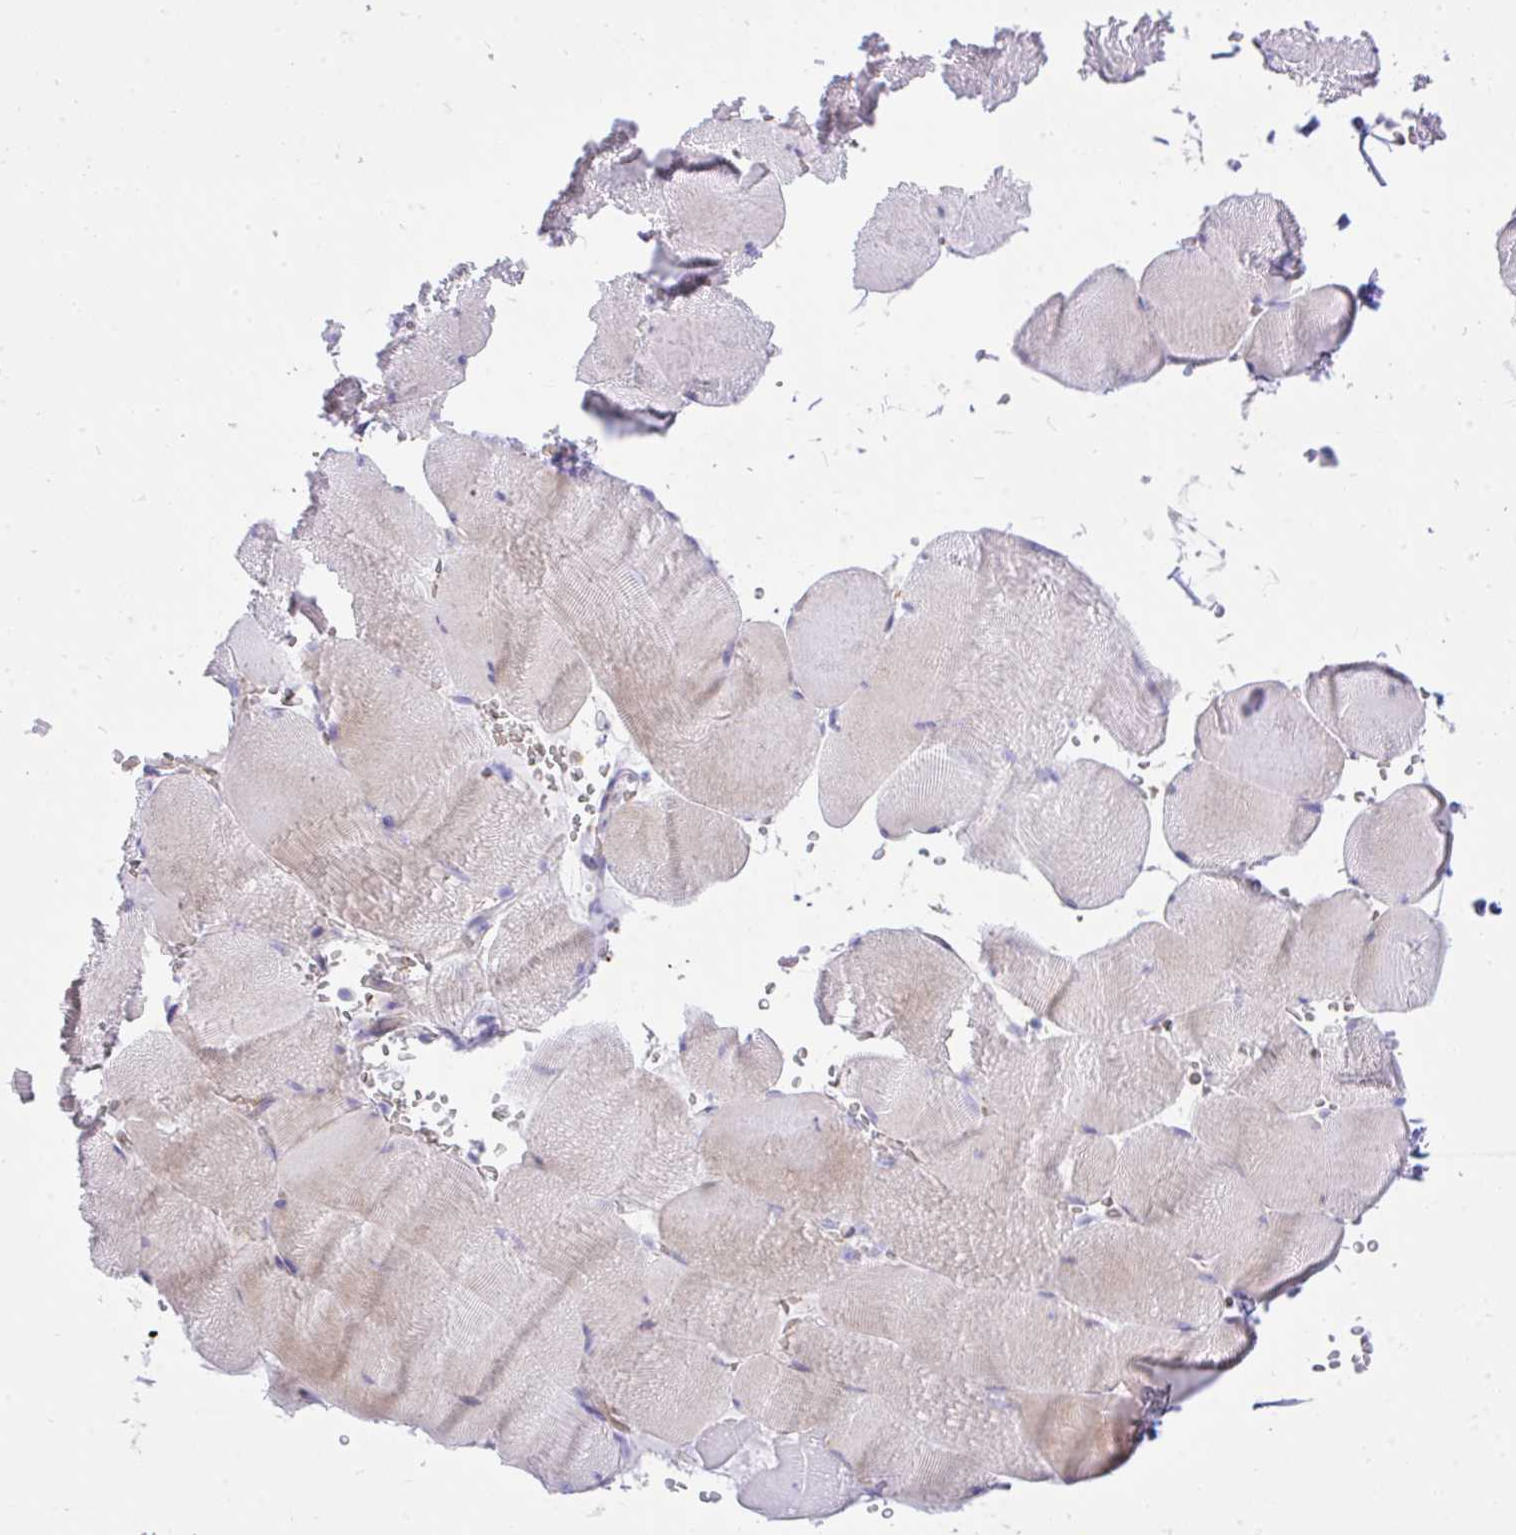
{"staining": {"intensity": "moderate", "quantity": "25%-75%", "location": "cytoplasmic/membranous"}, "tissue": "skeletal muscle", "cell_type": "Myocytes", "image_type": "normal", "snomed": [{"axis": "morphology", "description": "Normal tissue, NOS"}, {"axis": "topography", "description": "Skeletal muscle"}, {"axis": "topography", "description": "Head-Neck"}], "caption": "Protein staining by IHC demonstrates moderate cytoplasmic/membranous positivity in about 25%-75% of myocytes in benign skeletal muscle.", "gene": "EEF1A1", "patient": {"sex": "male", "age": 66}}